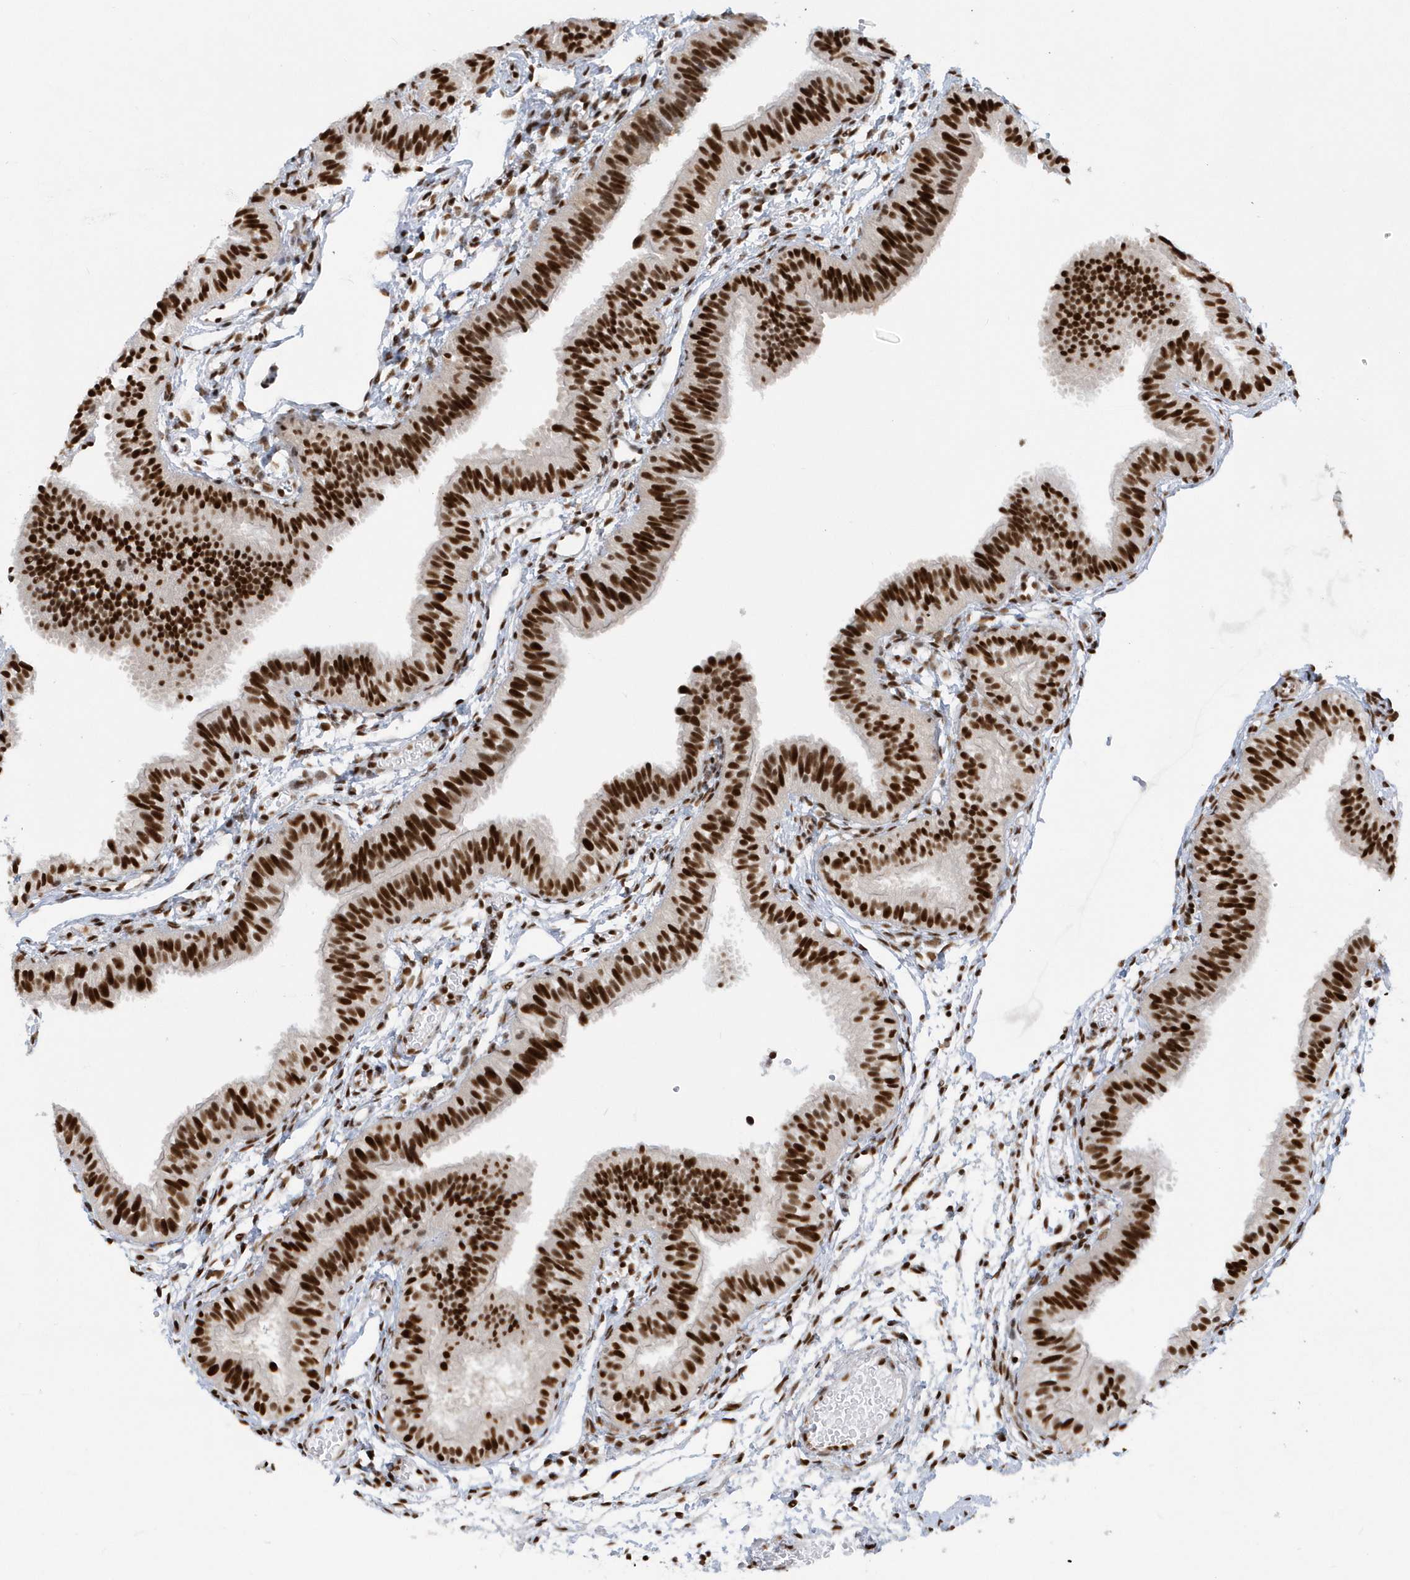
{"staining": {"intensity": "strong", "quantity": ">75%", "location": "nuclear"}, "tissue": "fallopian tube", "cell_type": "Glandular cells", "image_type": "normal", "snomed": [{"axis": "morphology", "description": "Normal tissue, NOS"}, {"axis": "topography", "description": "Fallopian tube"}], "caption": "Protein expression analysis of normal fallopian tube demonstrates strong nuclear expression in approximately >75% of glandular cells. (DAB (3,3'-diaminobenzidine) IHC, brown staining for protein, blue staining for nuclei).", "gene": "SEPHS1", "patient": {"sex": "female", "age": 35}}